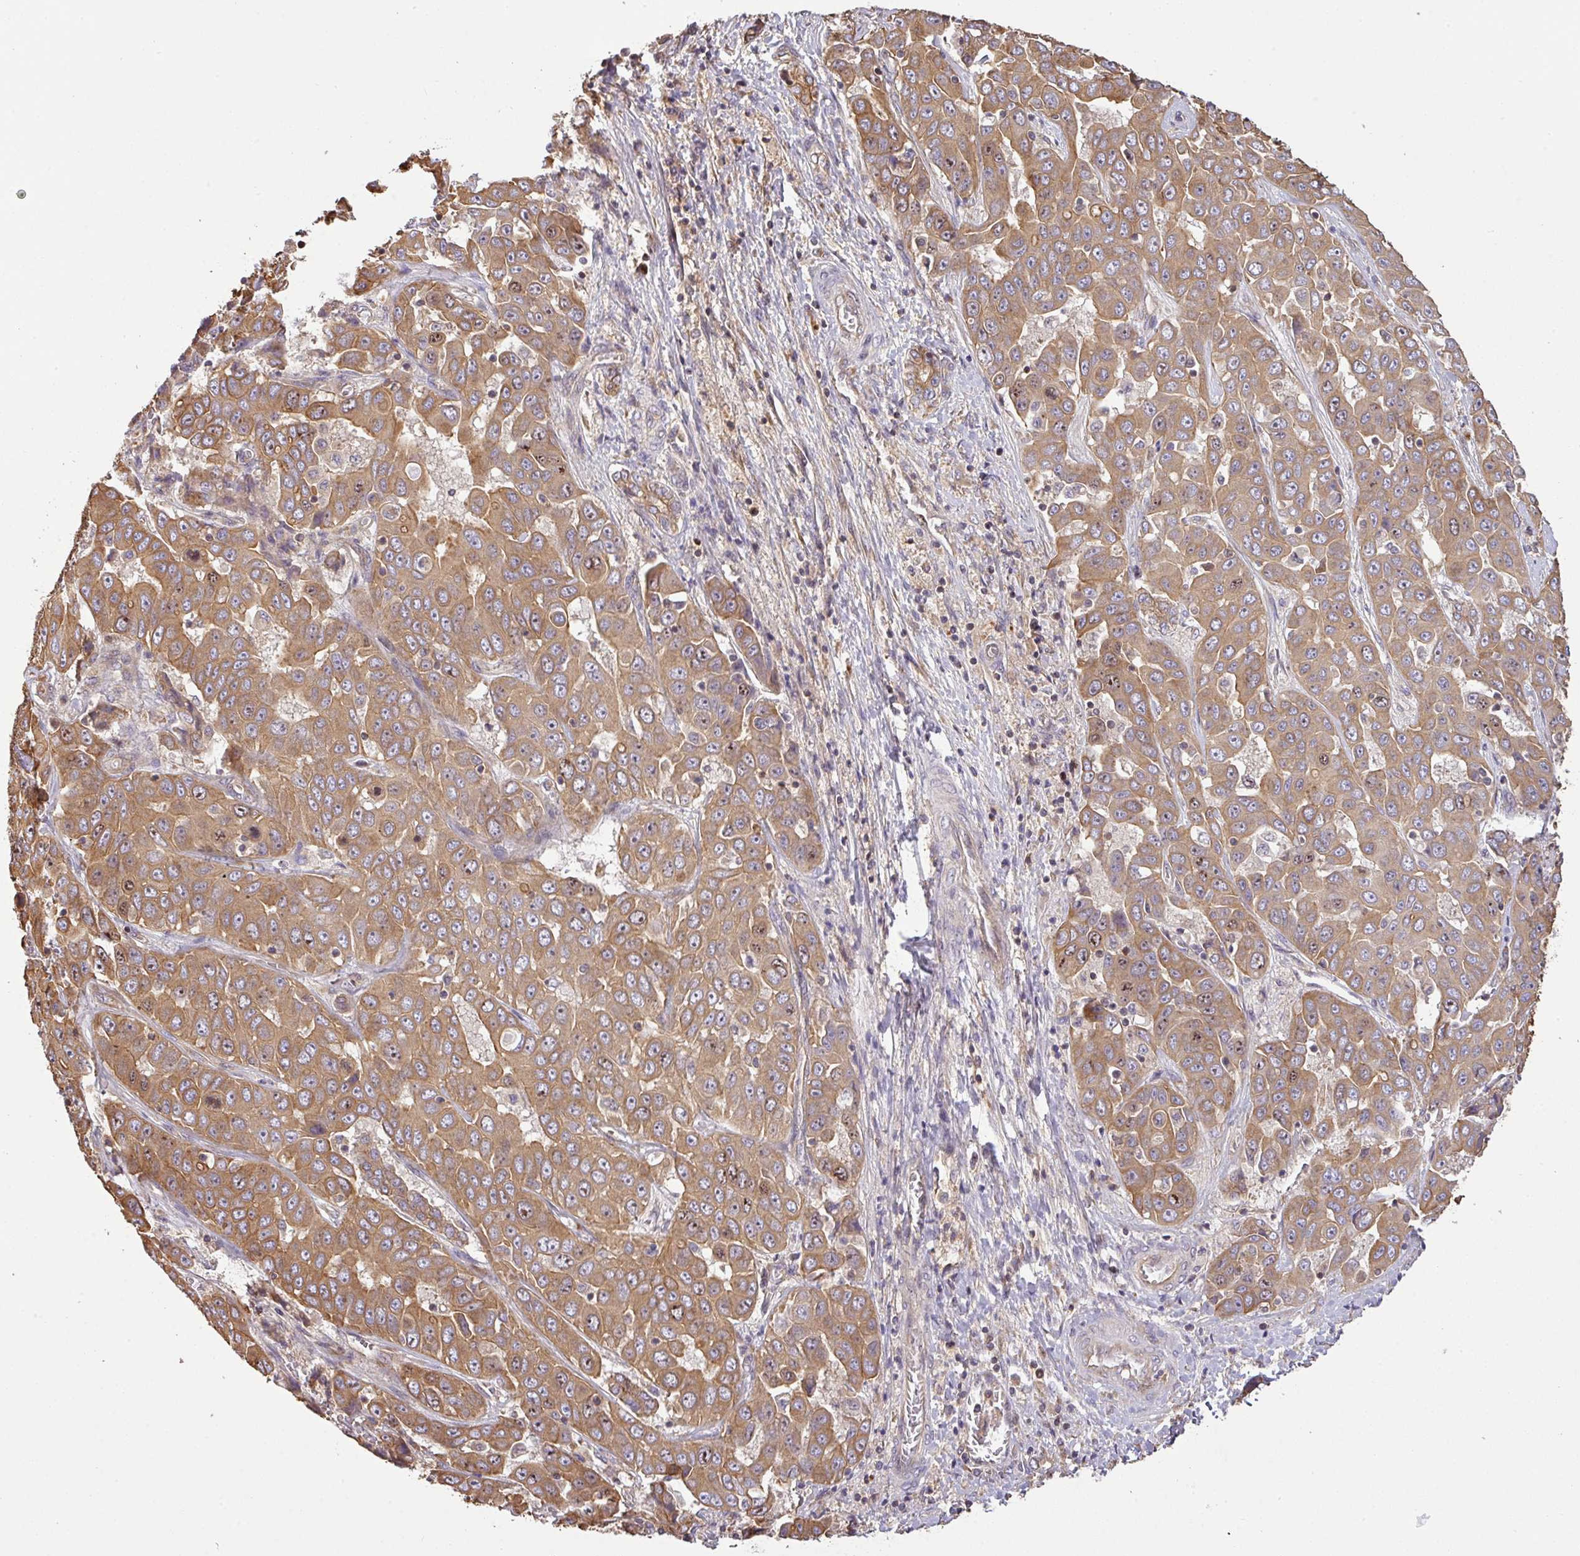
{"staining": {"intensity": "moderate", "quantity": ">75%", "location": "cytoplasmic/membranous,nuclear"}, "tissue": "liver cancer", "cell_type": "Tumor cells", "image_type": "cancer", "snomed": [{"axis": "morphology", "description": "Cholangiocarcinoma"}, {"axis": "topography", "description": "Liver"}], "caption": "Liver cancer stained with DAB IHC shows medium levels of moderate cytoplasmic/membranous and nuclear expression in approximately >75% of tumor cells.", "gene": "VENTX", "patient": {"sex": "female", "age": 52}}